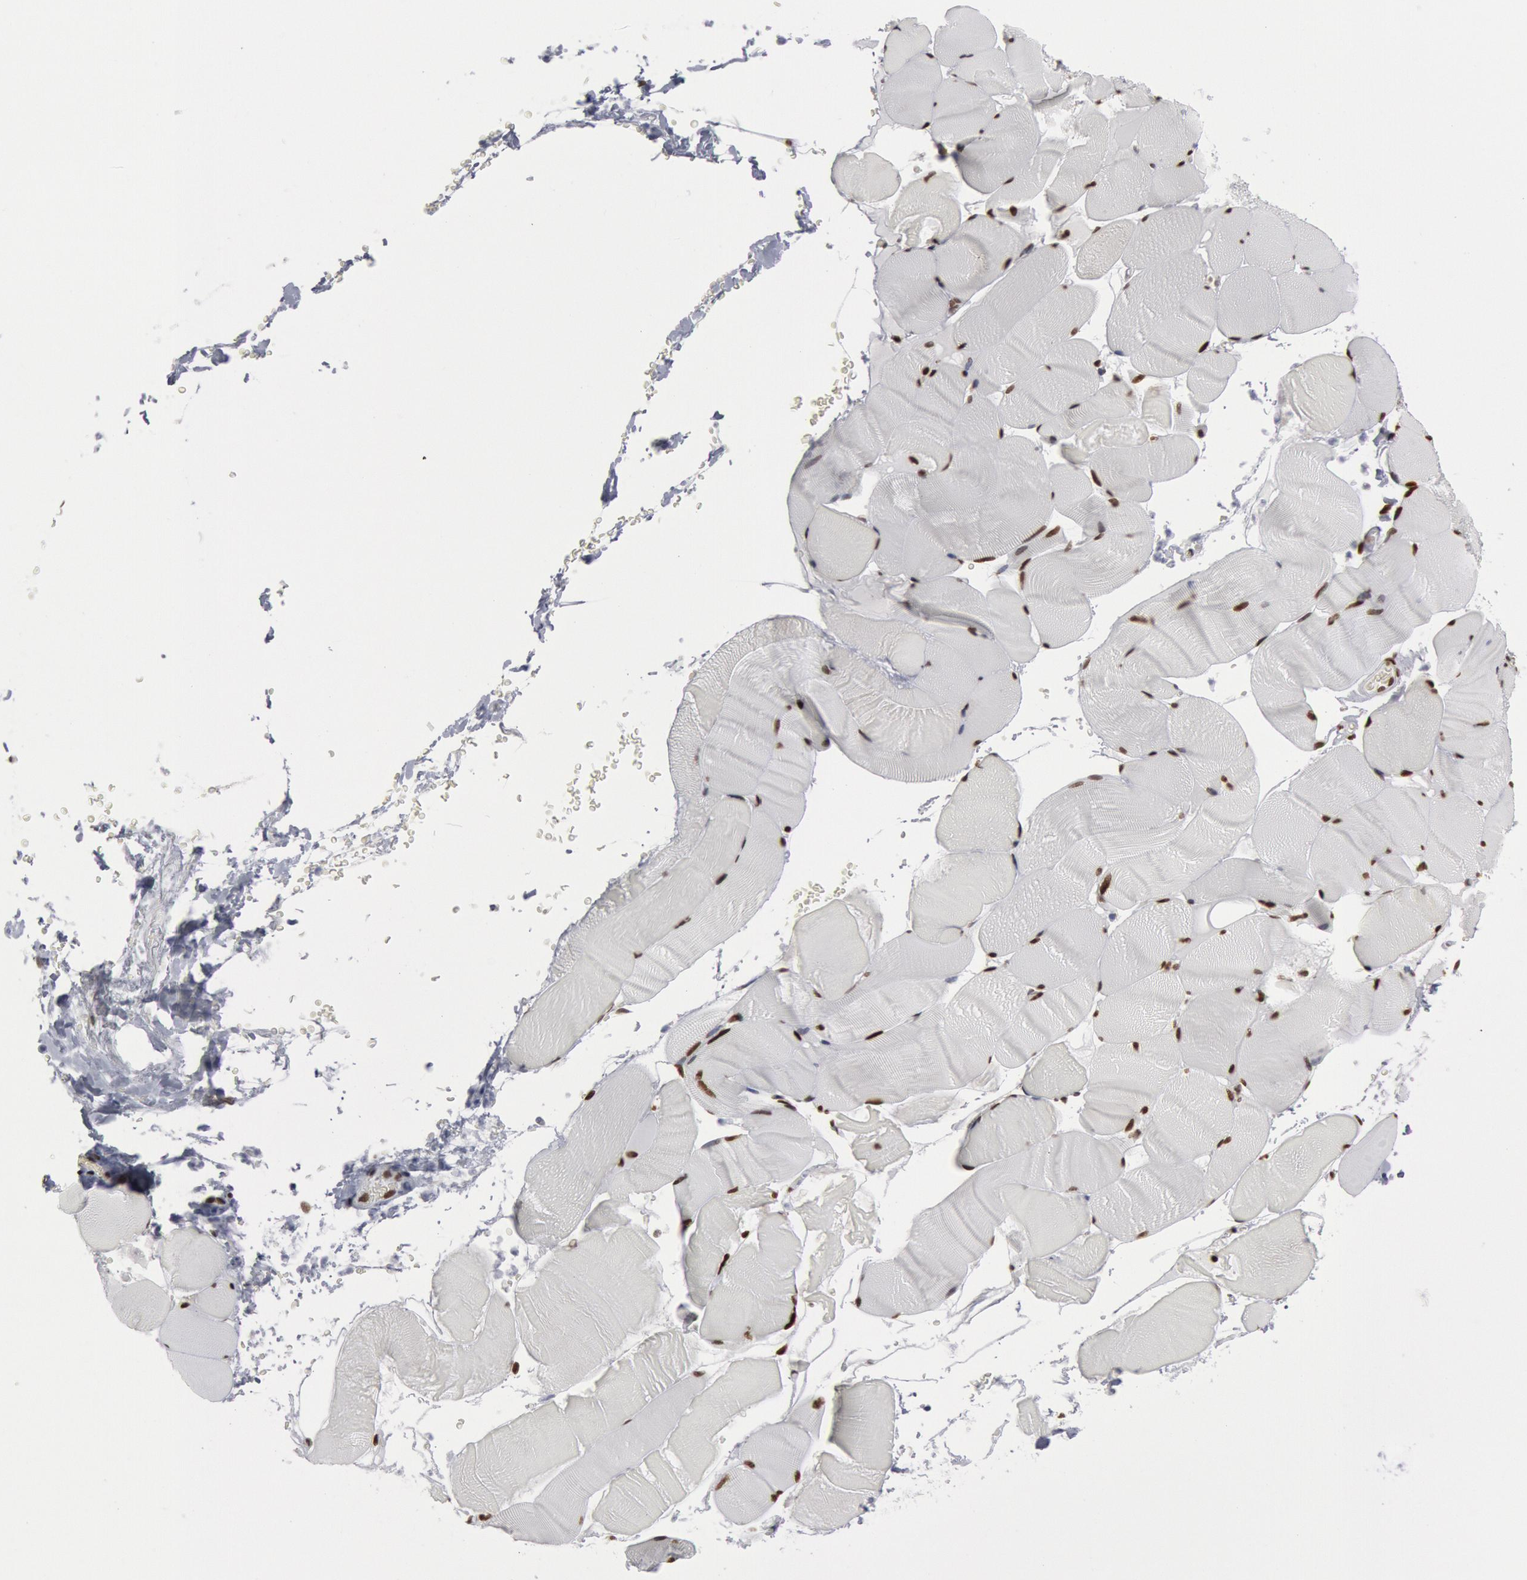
{"staining": {"intensity": "weak", "quantity": "25%-75%", "location": "nuclear"}, "tissue": "skeletal muscle", "cell_type": "Myocytes", "image_type": "normal", "snomed": [{"axis": "morphology", "description": "Normal tissue, NOS"}, {"axis": "topography", "description": "Skeletal muscle"}], "caption": "Protein staining of unremarkable skeletal muscle demonstrates weak nuclear positivity in about 25%-75% of myocytes.", "gene": "MECP2", "patient": {"sex": "male", "age": 62}}